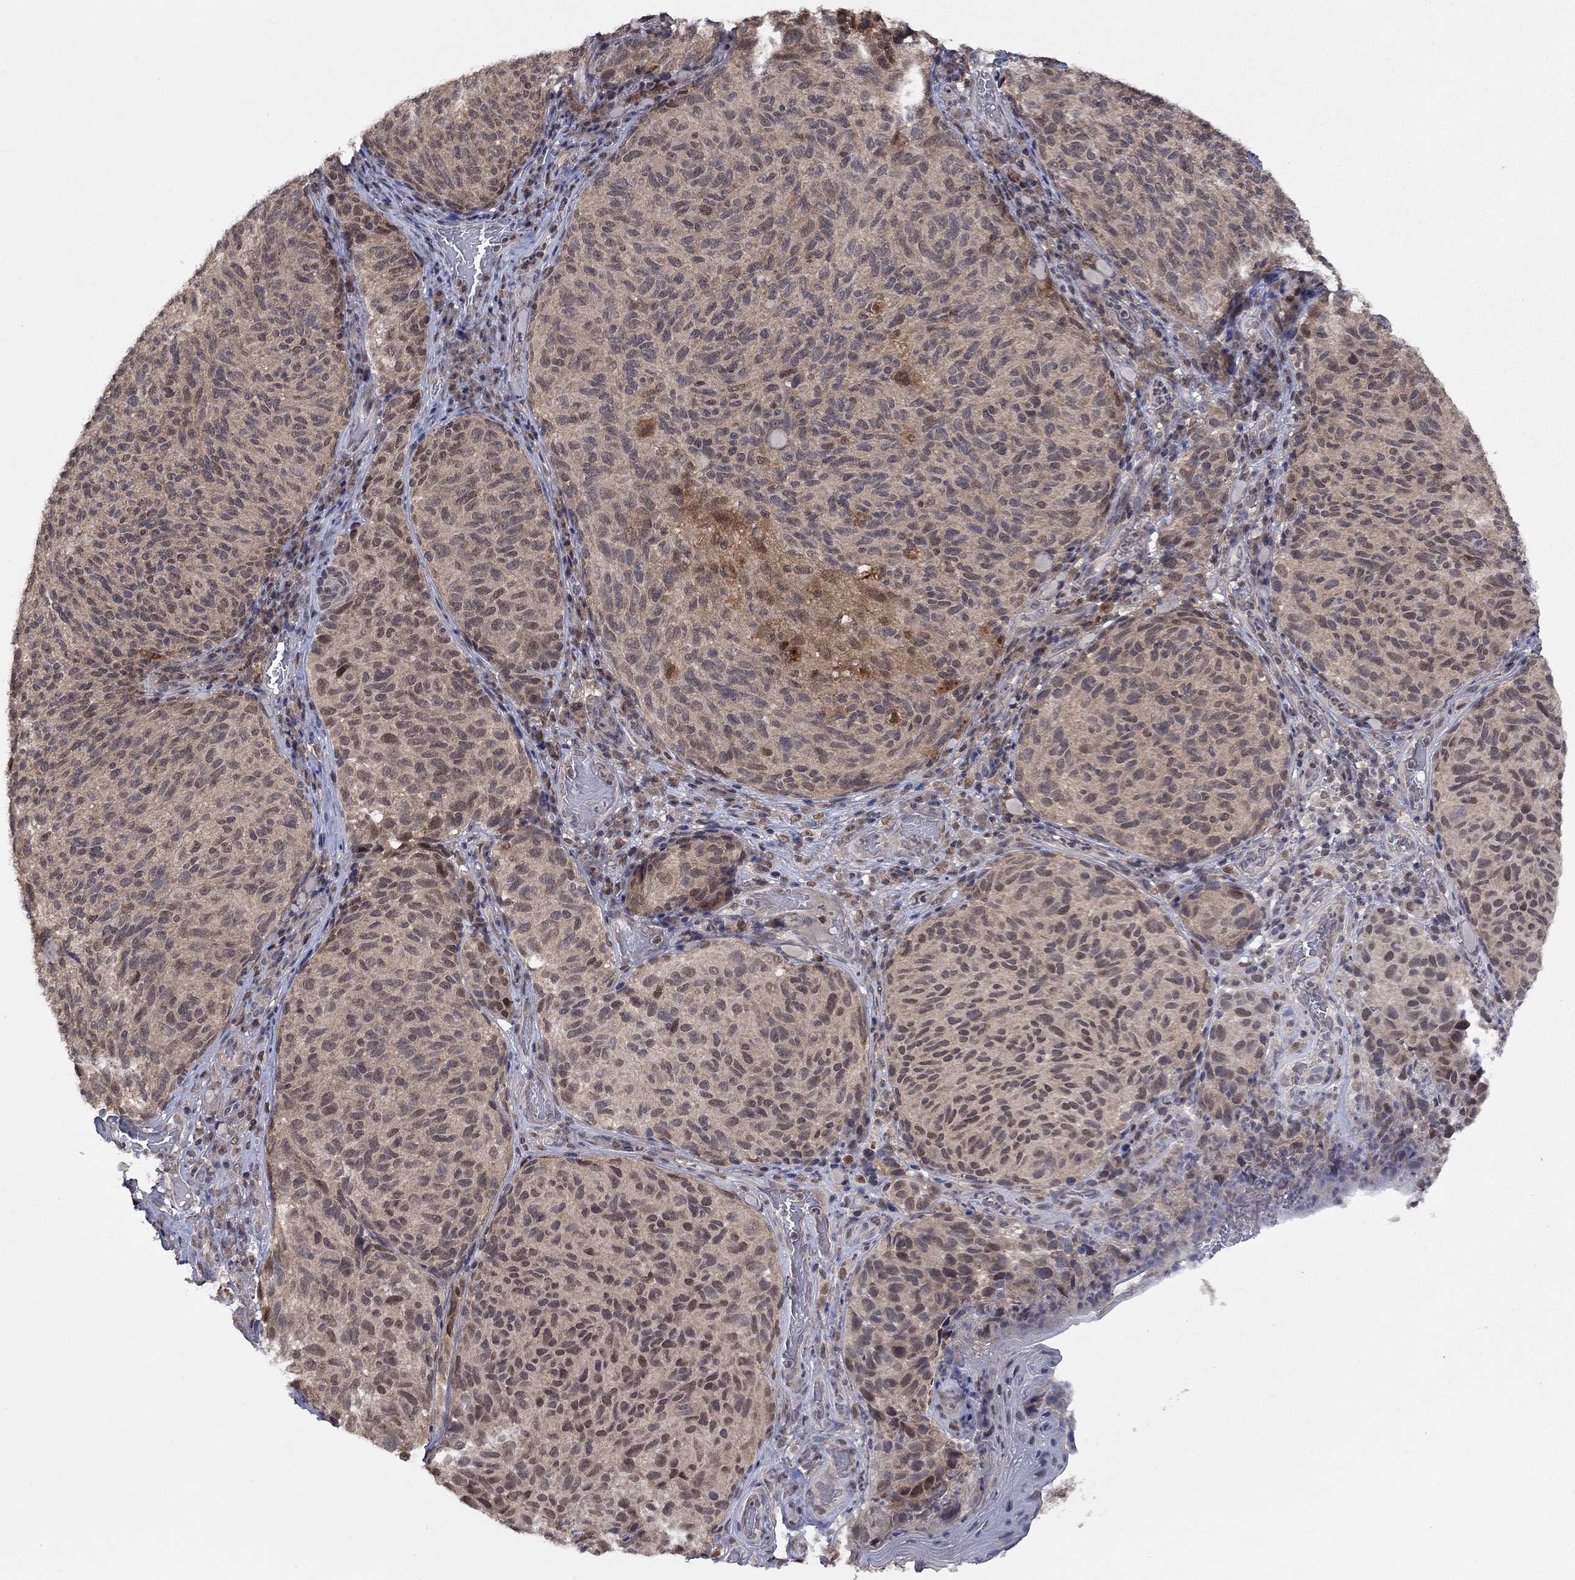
{"staining": {"intensity": "weak", "quantity": "25%-75%", "location": "cytoplasmic/membranous"}, "tissue": "melanoma", "cell_type": "Tumor cells", "image_type": "cancer", "snomed": [{"axis": "morphology", "description": "Malignant melanoma, NOS"}, {"axis": "topography", "description": "Skin"}], "caption": "Immunohistochemistry (IHC) (DAB (3,3'-diaminobenzidine)) staining of human malignant melanoma displays weak cytoplasmic/membranous protein staining in about 25%-75% of tumor cells.", "gene": "IAH1", "patient": {"sex": "female", "age": 73}}